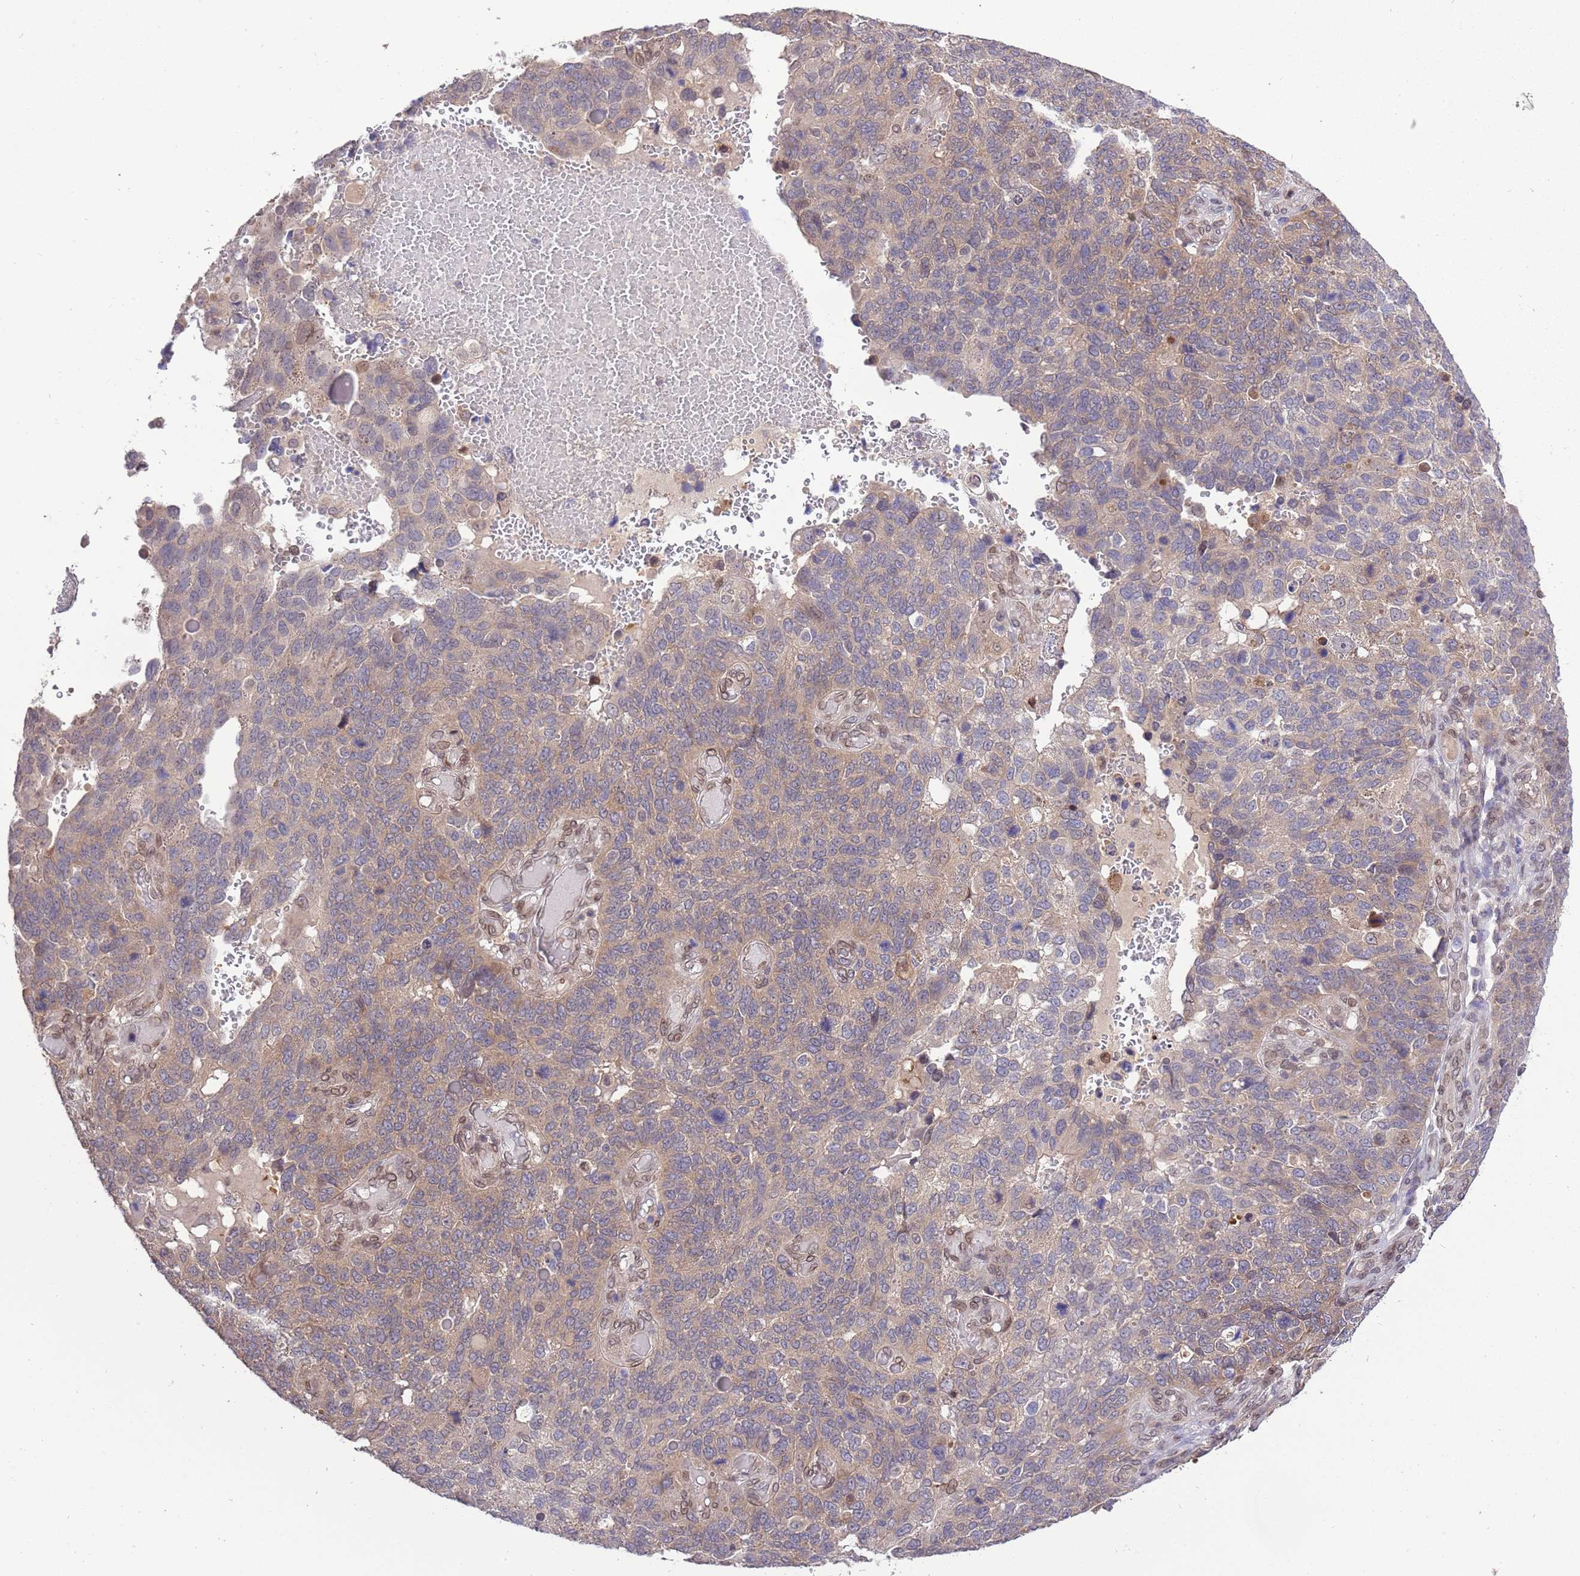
{"staining": {"intensity": "weak", "quantity": "<25%", "location": "cytoplasmic/membranous"}, "tissue": "endometrial cancer", "cell_type": "Tumor cells", "image_type": "cancer", "snomed": [{"axis": "morphology", "description": "Adenocarcinoma, NOS"}, {"axis": "topography", "description": "Endometrium"}], "caption": "Endometrial cancer (adenocarcinoma) was stained to show a protein in brown. There is no significant staining in tumor cells.", "gene": "ZNF665", "patient": {"sex": "female", "age": 66}}